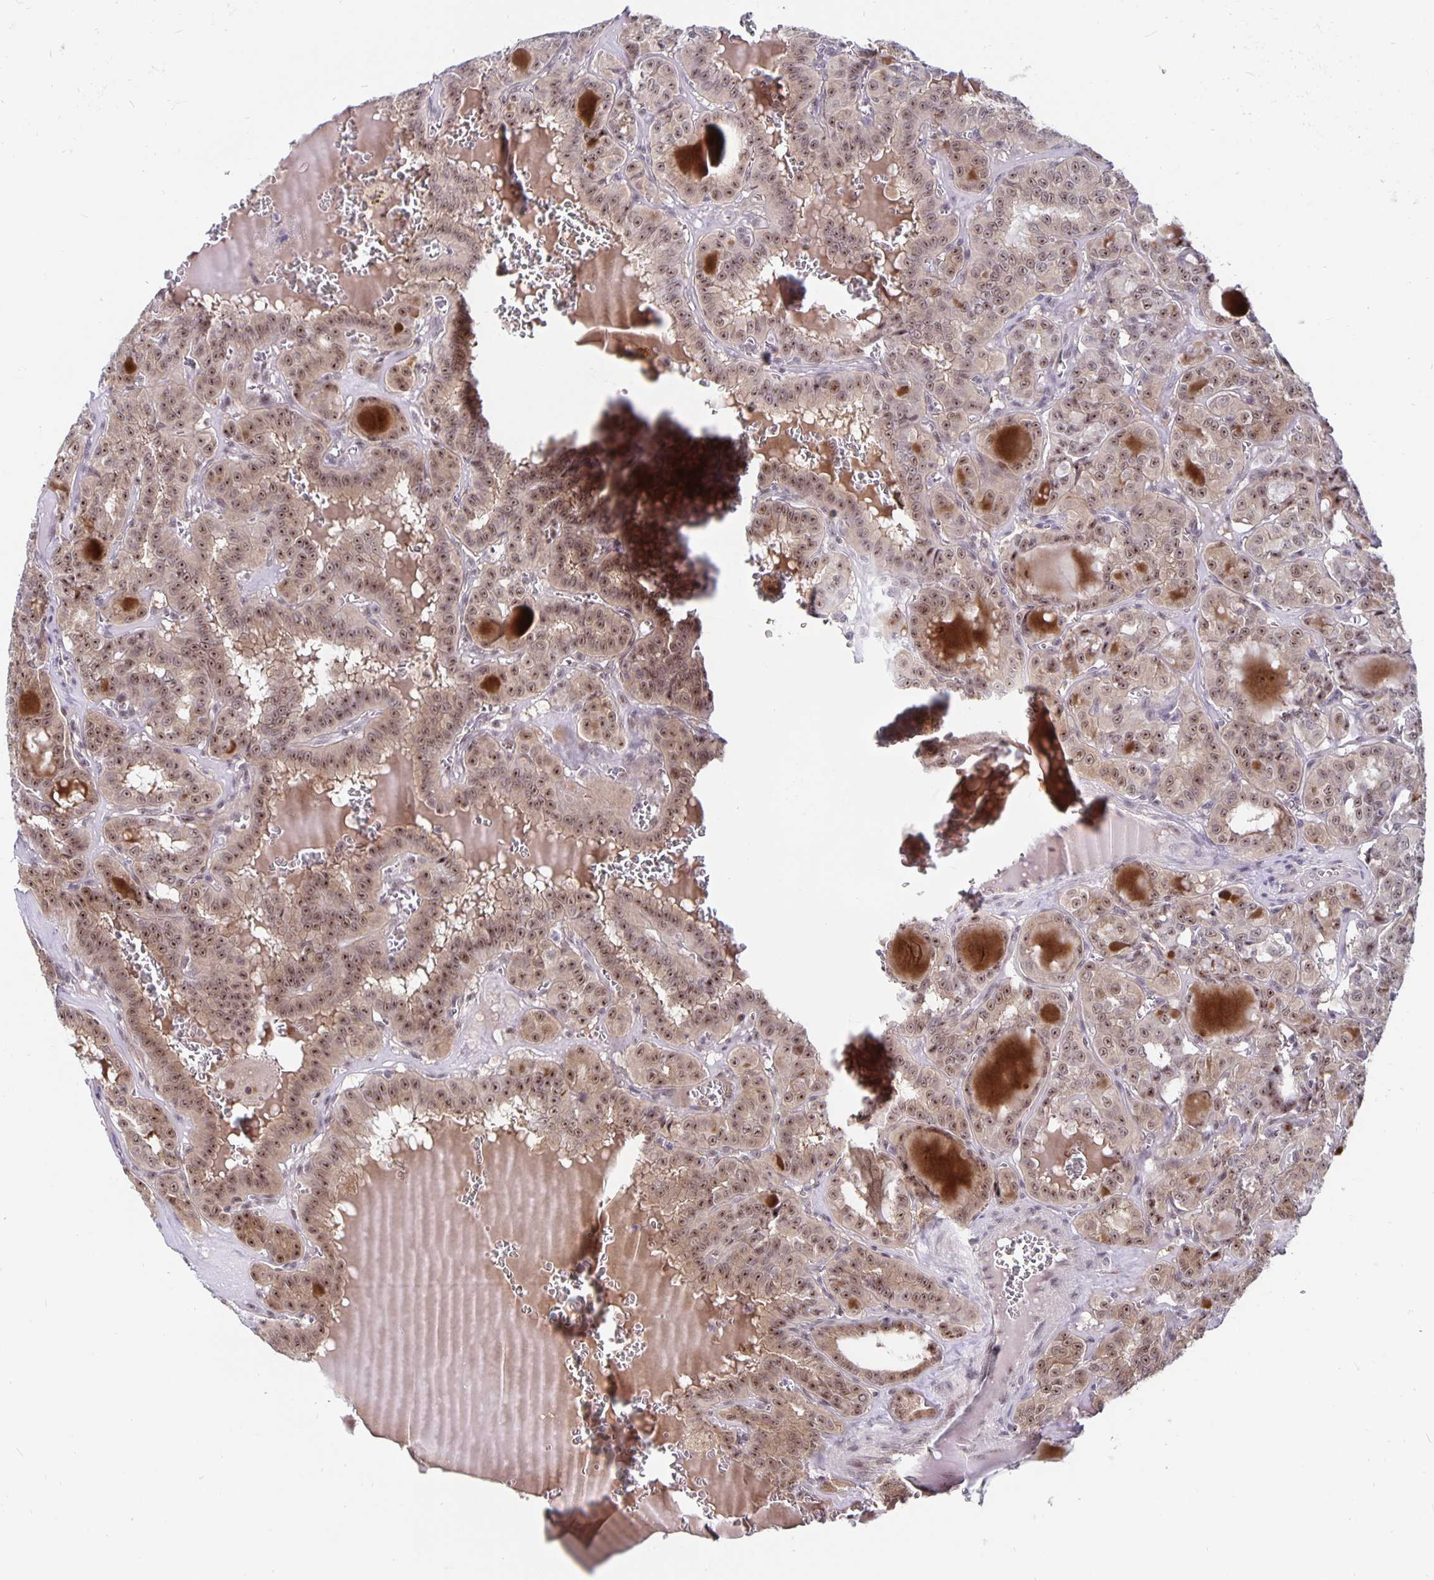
{"staining": {"intensity": "moderate", "quantity": ">75%", "location": "nuclear"}, "tissue": "thyroid cancer", "cell_type": "Tumor cells", "image_type": "cancer", "snomed": [{"axis": "morphology", "description": "Papillary adenocarcinoma, NOS"}, {"axis": "topography", "description": "Thyroid gland"}], "caption": "Thyroid cancer (papillary adenocarcinoma) stained with a protein marker demonstrates moderate staining in tumor cells.", "gene": "EXOC6B", "patient": {"sex": "female", "age": 41}}